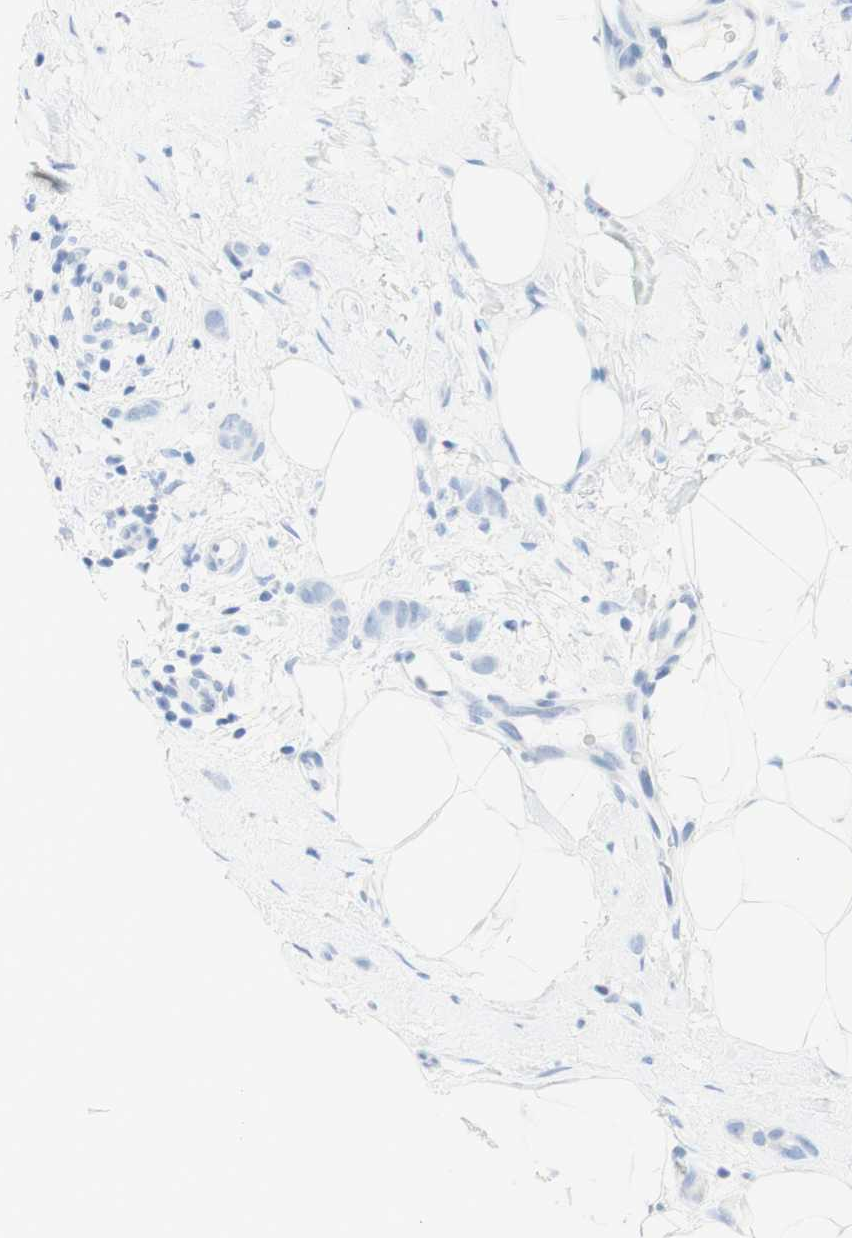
{"staining": {"intensity": "negative", "quantity": "none", "location": "none"}, "tissue": "breast cancer", "cell_type": "Tumor cells", "image_type": "cancer", "snomed": [{"axis": "morphology", "description": "Lobular carcinoma"}, {"axis": "topography", "description": "Skin"}, {"axis": "topography", "description": "Breast"}], "caption": "A micrograph of human lobular carcinoma (breast) is negative for staining in tumor cells. The staining was performed using DAB (3,3'-diaminobenzidine) to visualize the protein expression in brown, while the nuclei were stained in blue with hematoxylin (Magnification: 20x).", "gene": "TPO", "patient": {"sex": "female", "age": 46}}